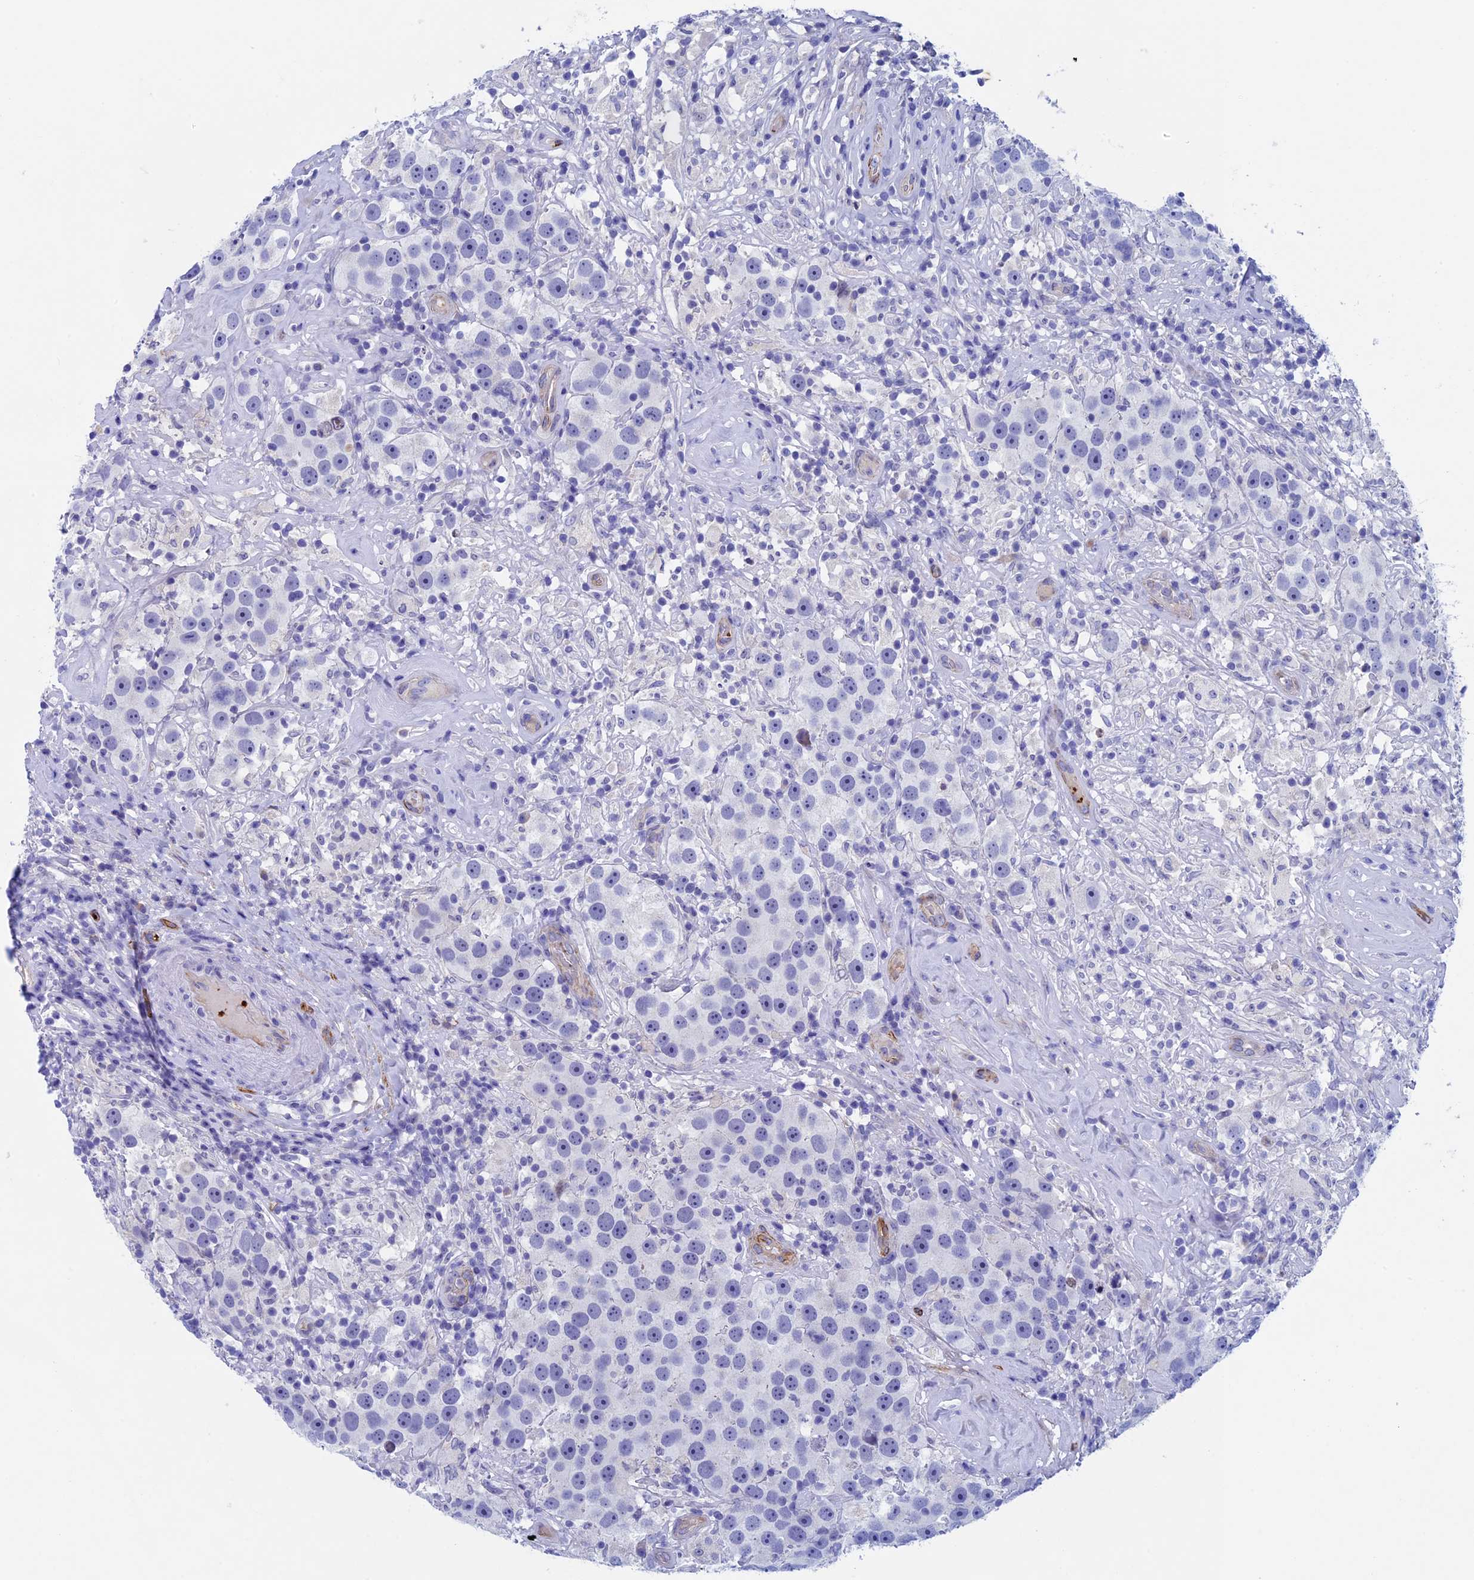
{"staining": {"intensity": "negative", "quantity": "none", "location": "none"}, "tissue": "testis cancer", "cell_type": "Tumor cells", "image_type": "cancer", "snomed": [{"axis": "morphology", "description": "Seminoma, NOS"}, {"axis": "topography", "description": "Testis"}], "caption": "This is a photomicrograph of IHC staining of testis cancer, which shows no expression in tumor cells. (DAB immunohistochemistry (IHC), high magnification).", "gene": "INSYN1", "patient": {"sex": "male", "age": 49}}